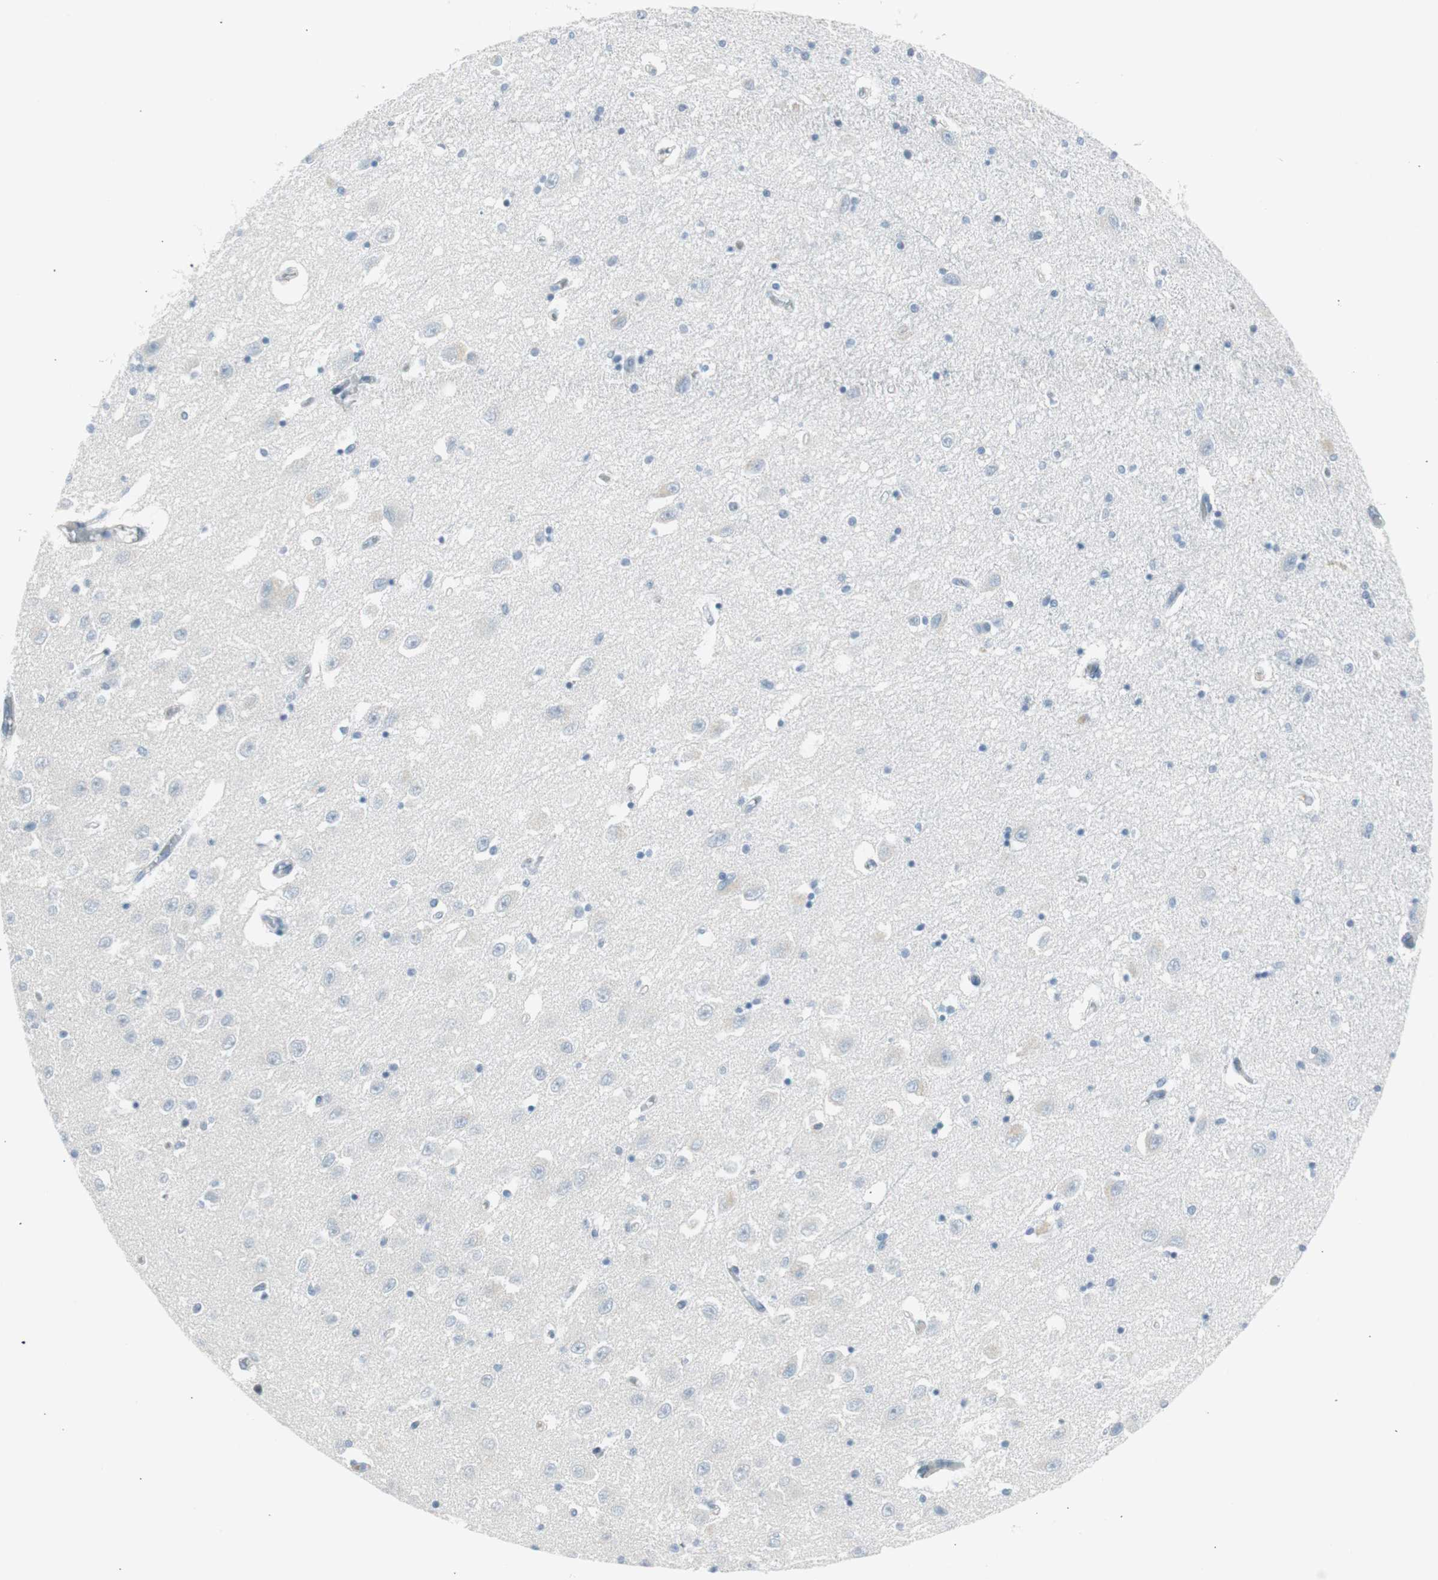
{"staining": {"intensity": "negative", "quantity": "none", "location": "none"}, "tissue": "hippocampus", "cell_type": "Glial cells", "image_type": "normal", "snomed": [{"axis": "morphology", "description": "Normal tissue, NOS"}, {"axis": "topography", "description": "Hippocampus"}], "caption": "There is no significant positivity in glial cells of hippocampus. (DAB (3,3'-diaminobenzidine) IHC, high magnification).", "gene": "AGR2", "patient": {"sex": "female", "age": 54}}